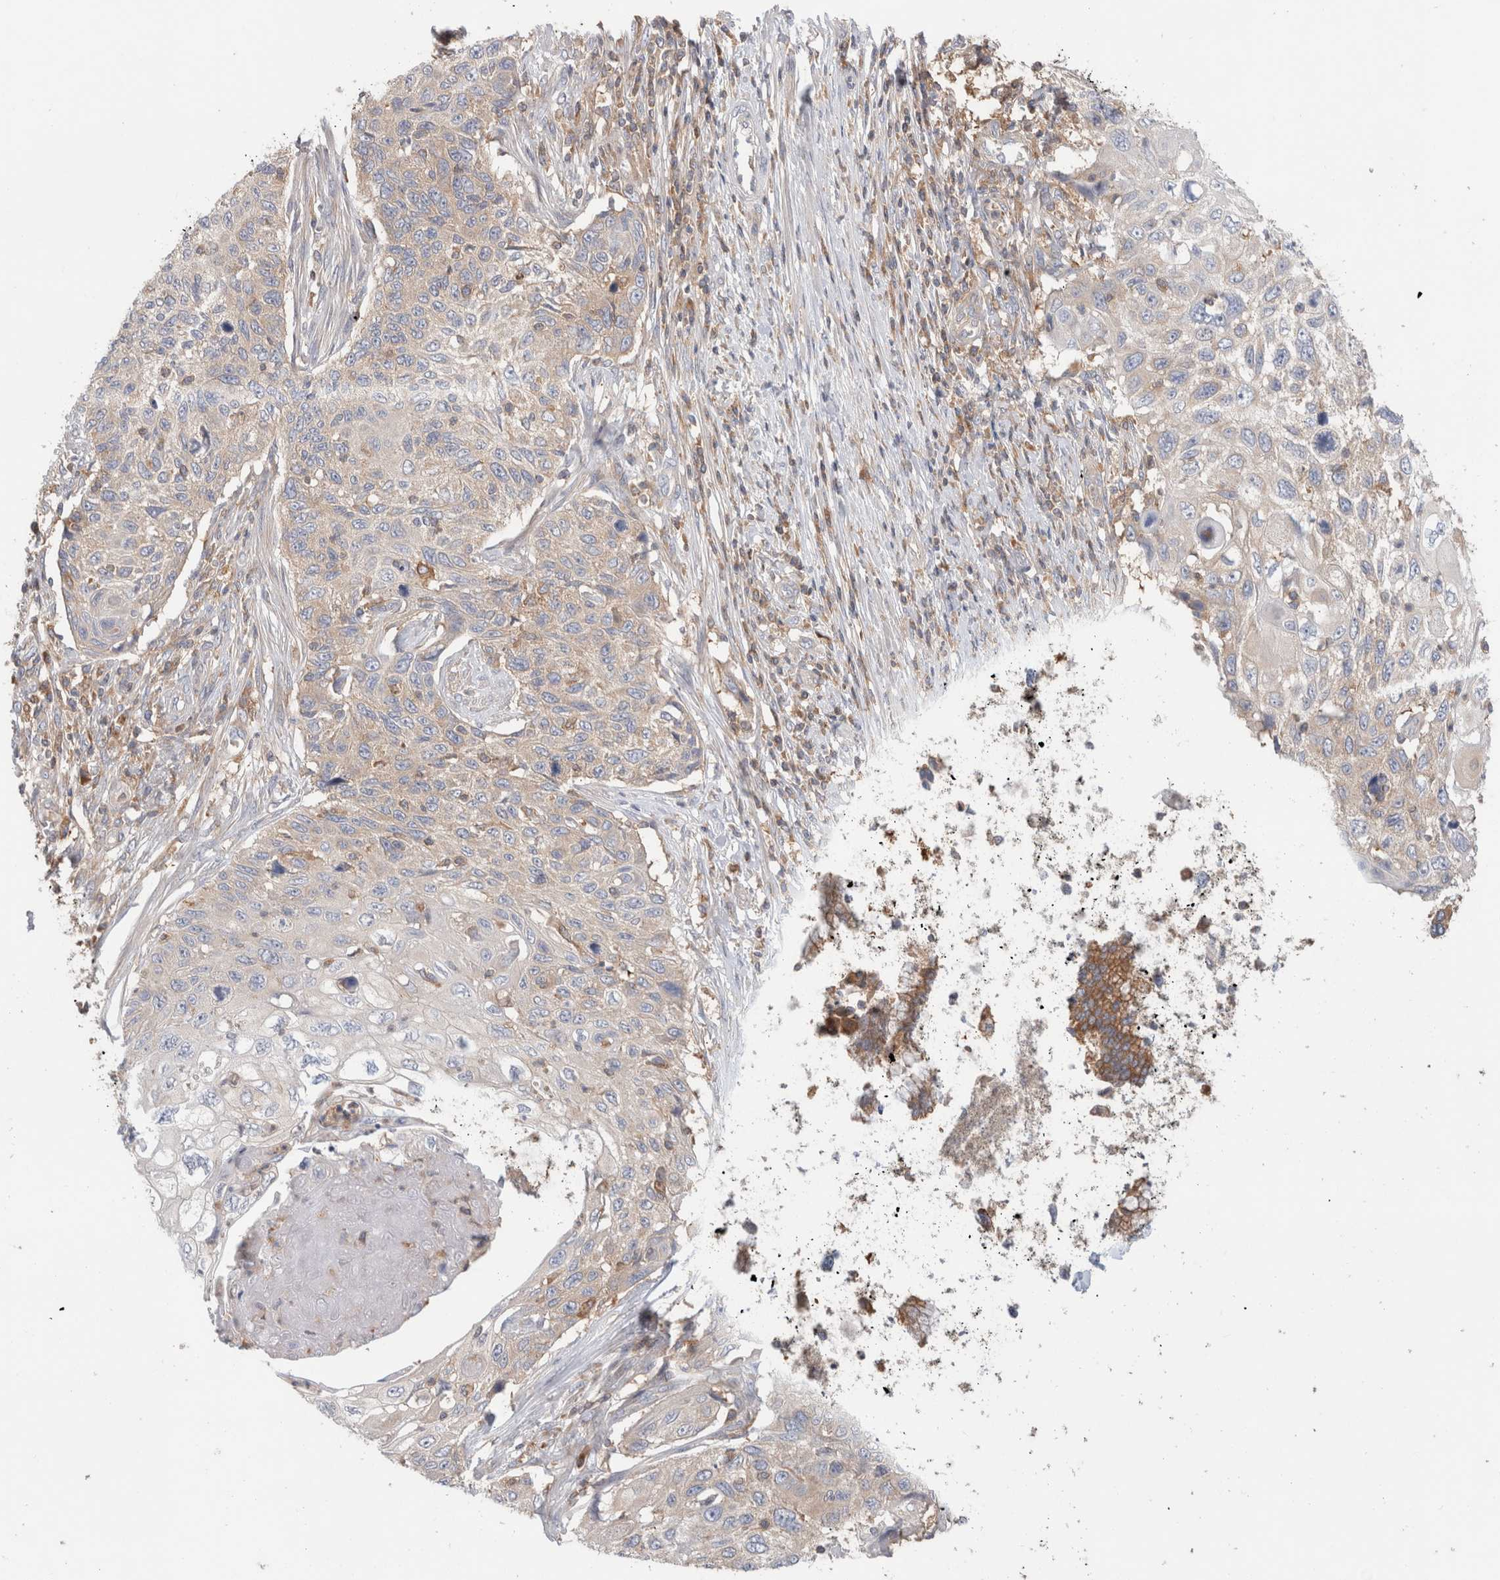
{"staining": {"intensity": "negative", "quantity": "none", "location": "none"}, "tissue": "cervical cancer", "cell_type": "Tumor cells", "image_type": "cancer", "snomed": [{"axis": "morphology", "description": "Squamous cell carcinoma, NOS"}, {"axis": "topography", "description": "Cervix"}], "caption": "IHC histopathology image of human cervical cancer (squamous cell carcinoma) stained for a protein (brown), which reveals no expression in tumor cells. Nuclei are stained in blue.", "gene": "KLHL14", "patient": {"sex": "female", "age": 70}}